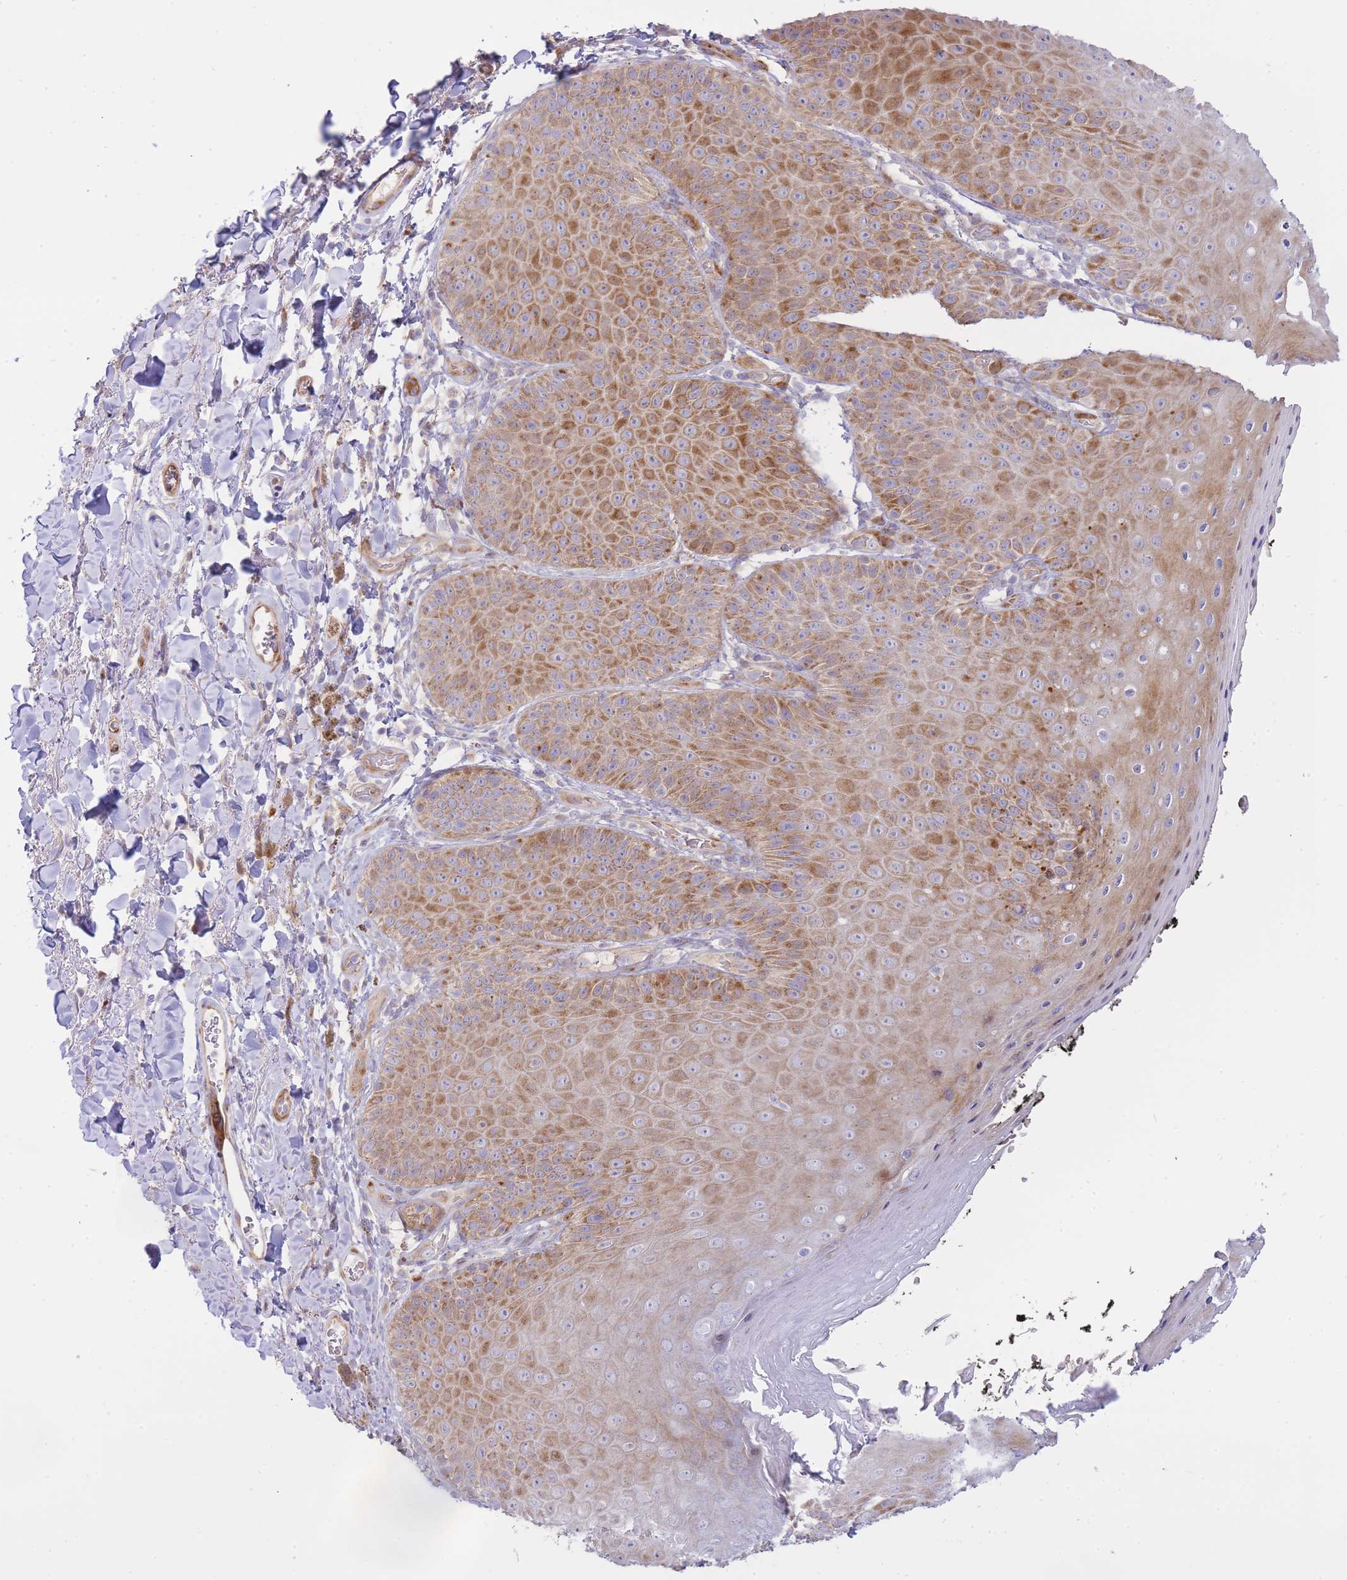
{"staining": {"intensity": "moderate", "quantity": ">75%", "location": "cytoplasmic/membranous"}, "tissue": "skin", "cell_type": "Epidermal cells", "image_type": "normal", "snomed": [{"axis": "morphology", "description": "Normal tissue, NOS"}, {"axis": "topography", "description": "Anal"}, {"axis": "topography", "description": "Peripheral nerve tissue"}], "caption": "A brown stain labels moderate cytoplasmic/membranous expression of a protein in epidermal cells of unremarkable skin. The staining was performed using DAB (3,3'-diaminobenzidine) to visualize the protein expression in brown, while the nuclei were stained in blue with hematoxylin (Magnification: 20x).", "gene": "ATP5MC2", "patient": {"sex": "male", "age": 53}}